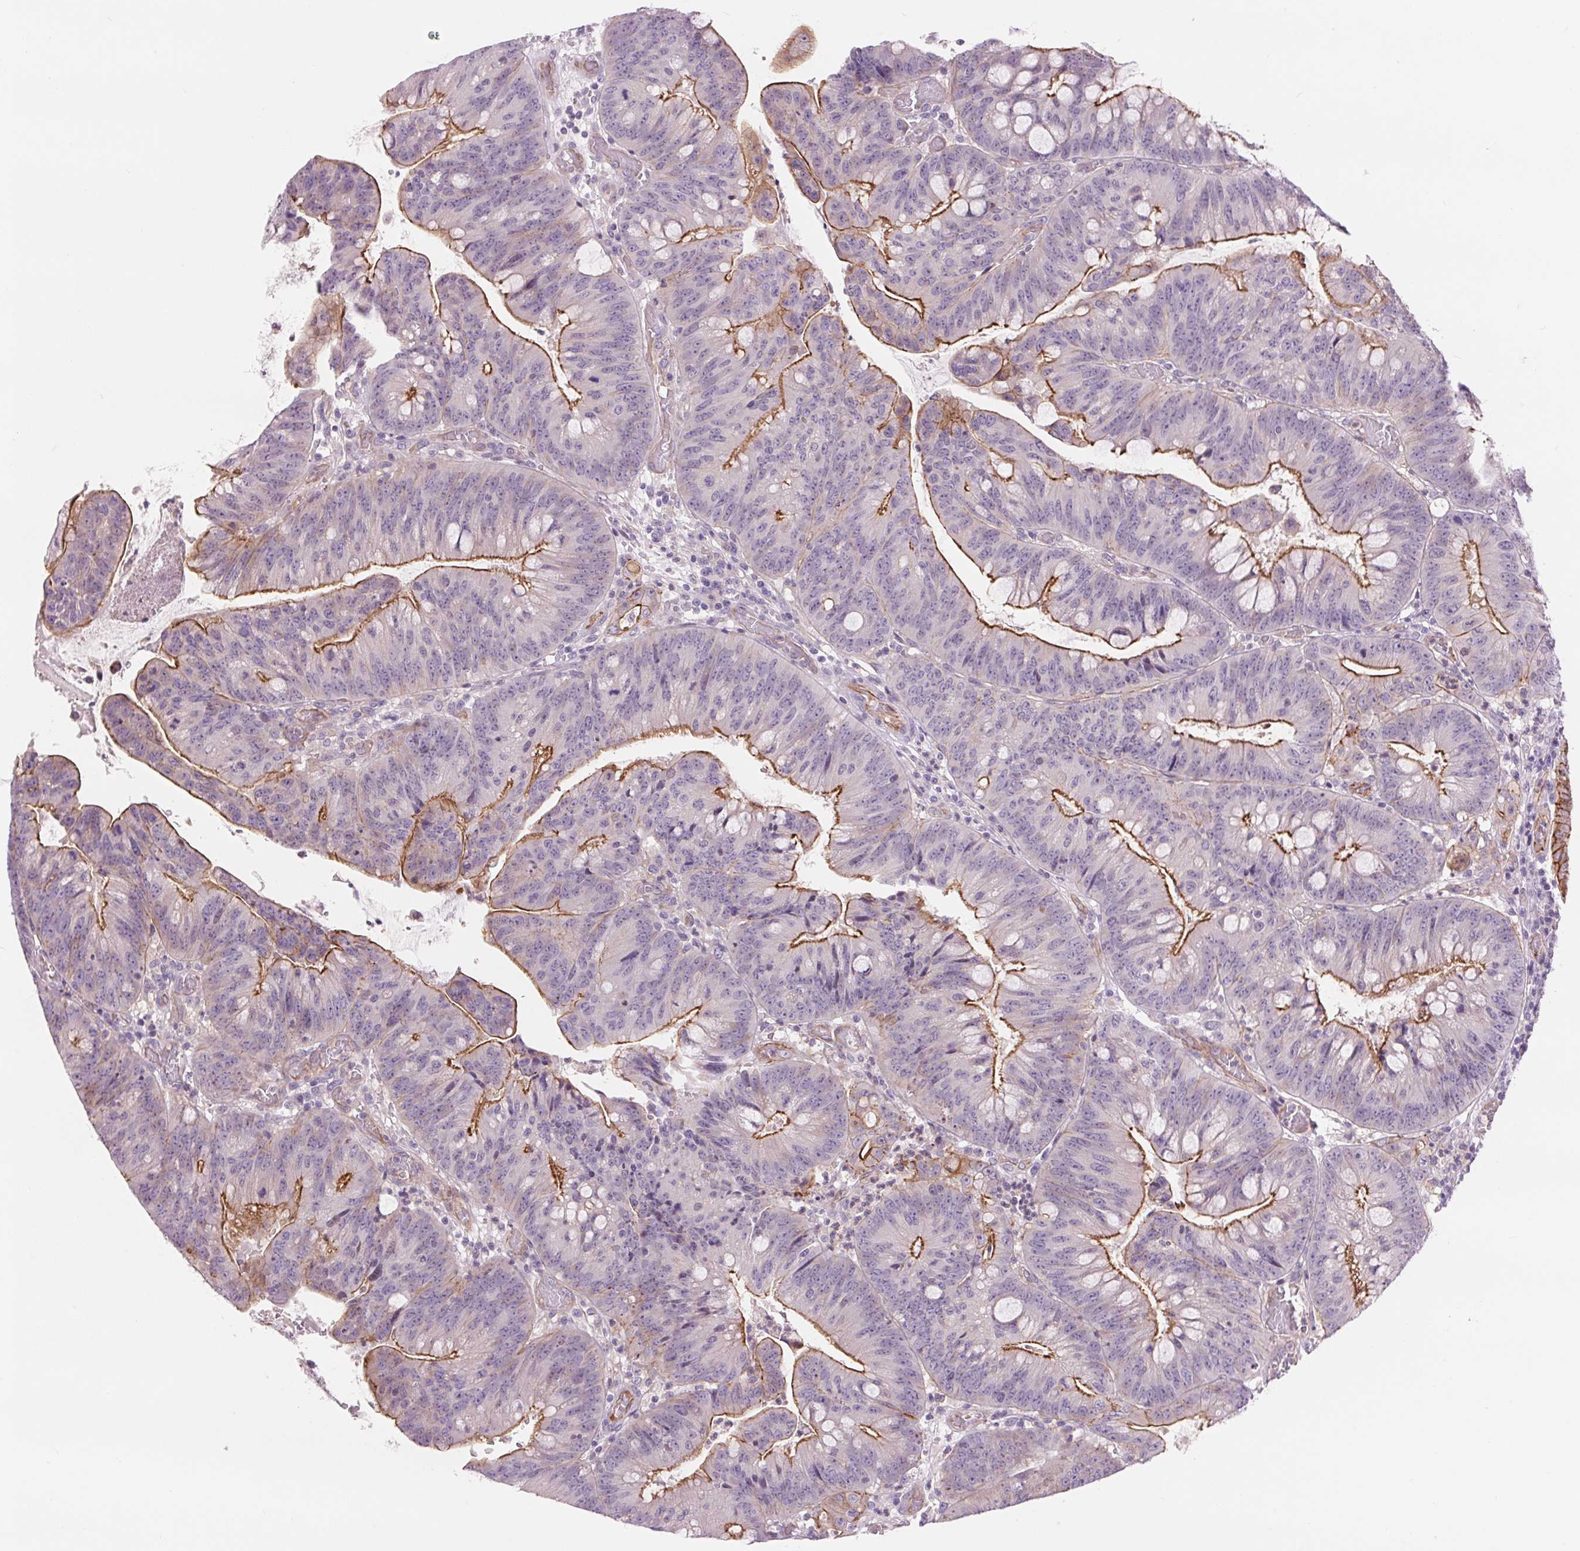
{"staining": {"intensity": "strong", "quantity": "25%-75%", "location": "cytoplasmic/membranous"}, "tissue": "colorectal cancer", "cell_type": "Tumor cells", "image_type": "cancer", "snomed": [{"axis": "morphology", "description": "Adenocarcinoma, NOS"}, {"axis": "topography", "description": "Colon"}], "caption": "This image reveals colorectal adenocarcinoma stained with immunohistochemistry to label a protein in brown. The cytoplasmic/membranous of tumor cells show strong positivity for the protein. Nuclei are counter-stained blue.", "gene": "DIXDC1", "patient": {"sex": "male", "age": 62}}